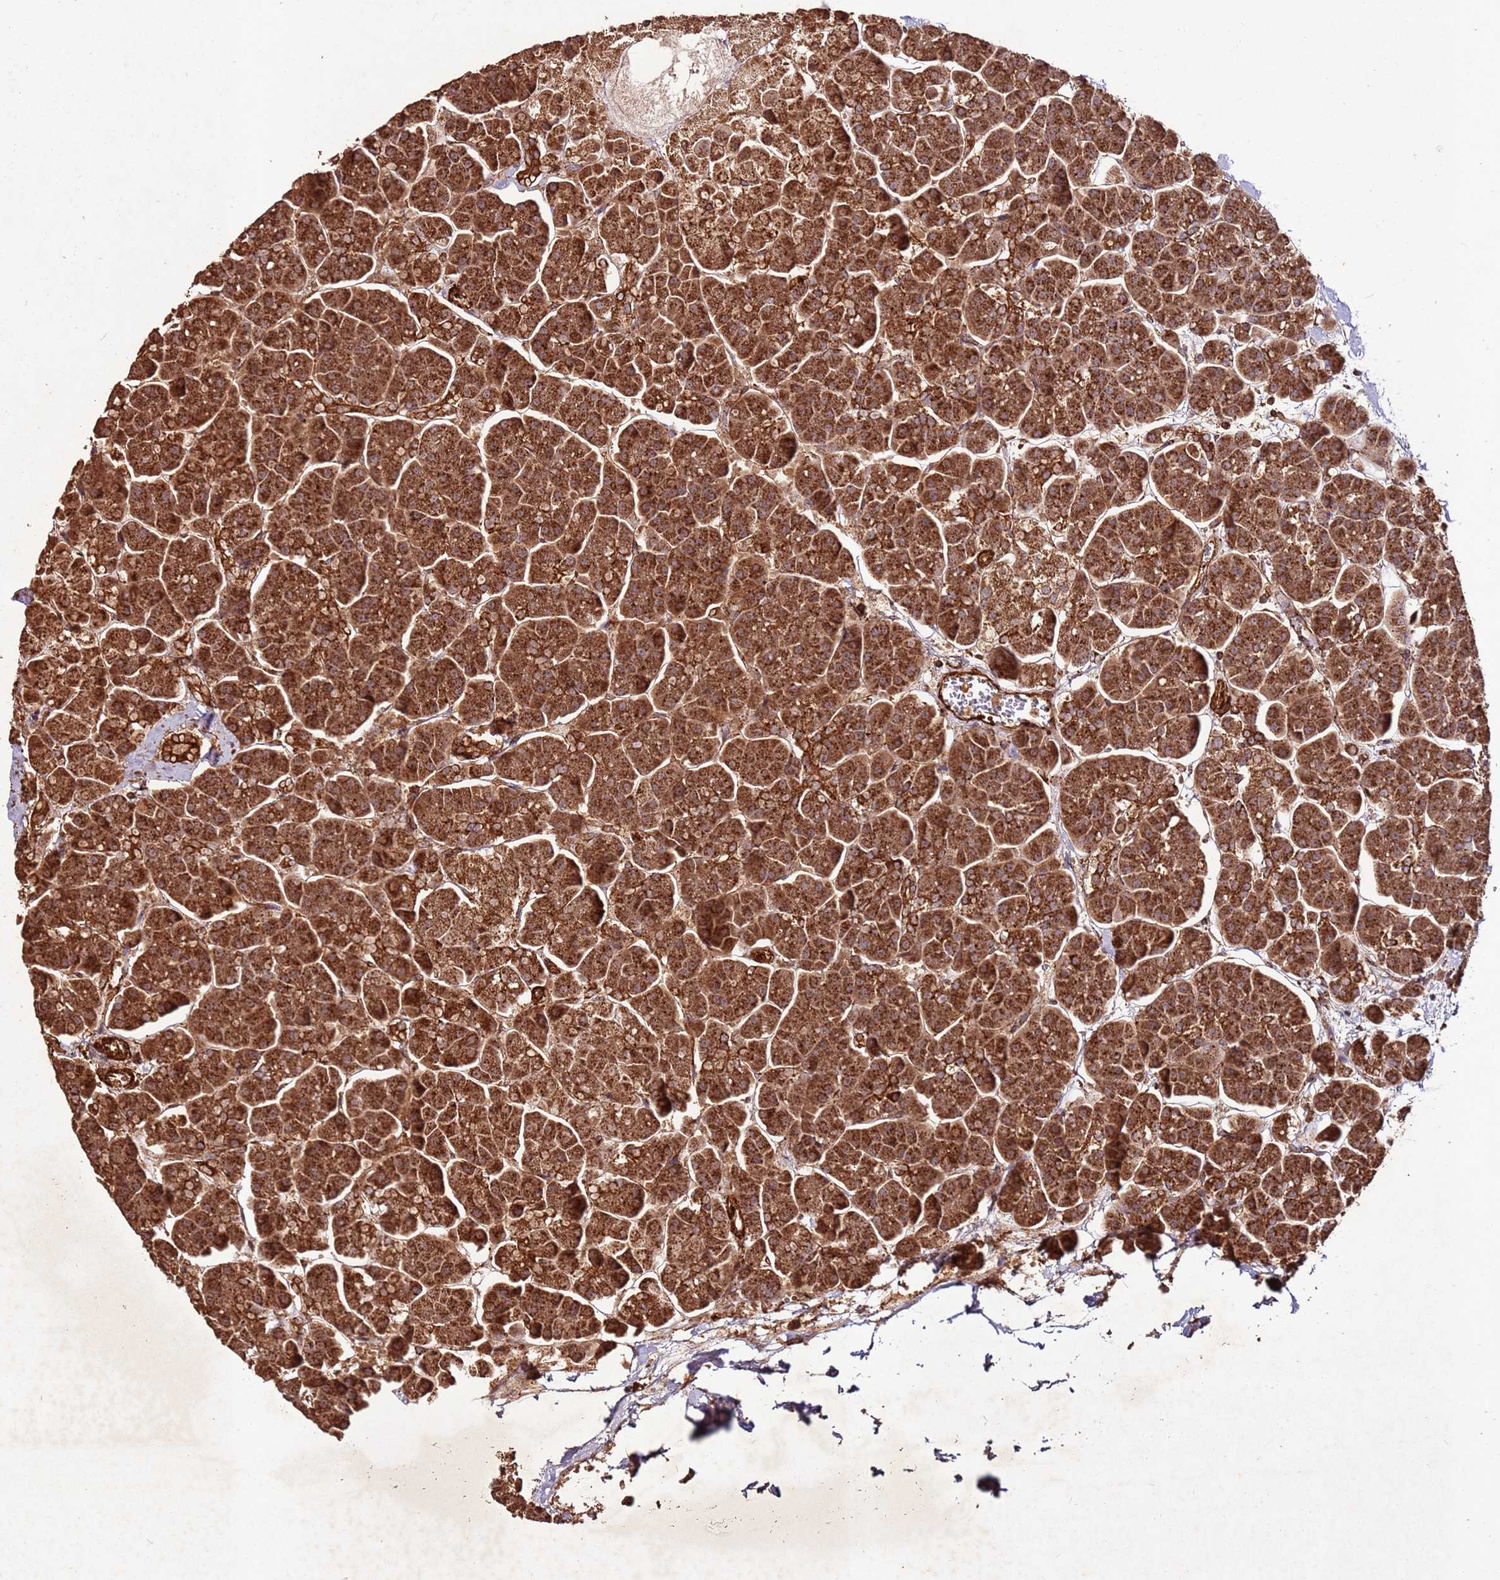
{"staining": {"intensity": "strong", "quantity": ">75%", "location": "cytoplasmic/membranous"}, "tissue": "pancreas", "cell_type": "Exocrine glandular cells", "image_type": "normal", "snomed": [{"axis": "morphology", "description": "Normal tissue, NOS"}, {"axis": "topography", "description": "Pancreas"}, {"axis": "topography", "description": "Peripheral nerve tissue"}], "caption": "Brown immunohistochemical staining in normal human pancreas shows strong cytoplasmic/membranous expression in about >75% of exocrine glandular cells.", "gene": "FAM186A", "patient": {"sex": "male", "age": 54}}